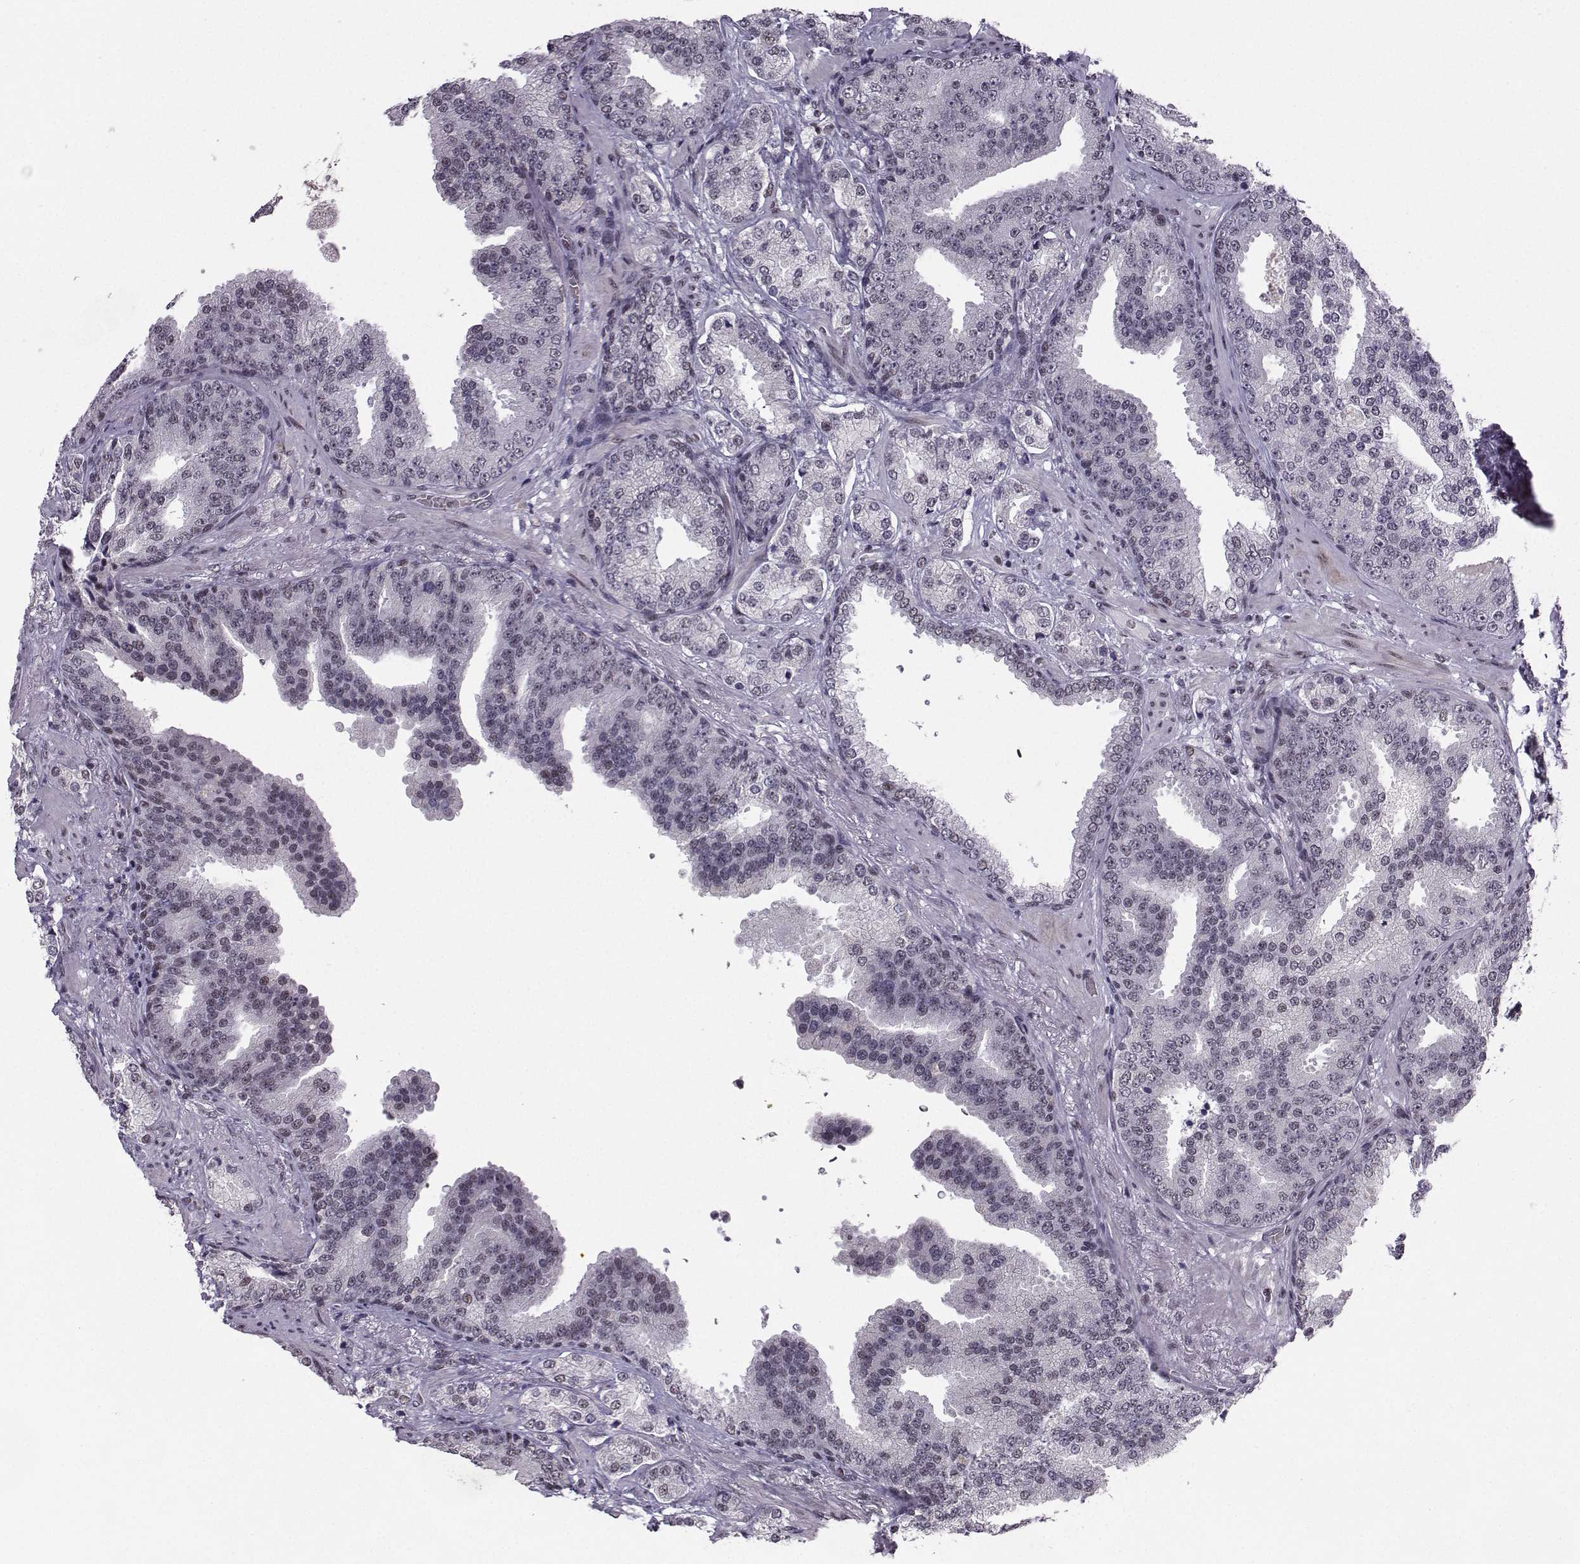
{"staining": {"intensity": "negative", "quantity": "none", "location": "none"}, "tissue": "prostate cancer", "cell_type": "Tumor cells", "image_type": "cancer", "snomed": [{"axis": "morphology", "description": "Adenocarcinoma, Low grade"}, {"axis": "topography", "description": "Prostate"}], "caption": "Immunohistochemical staining of prostate cancer displays no significant positivity in tumor cells.", "gene": "LIN28A", "patient": {"sex": "male", "age": 68}}